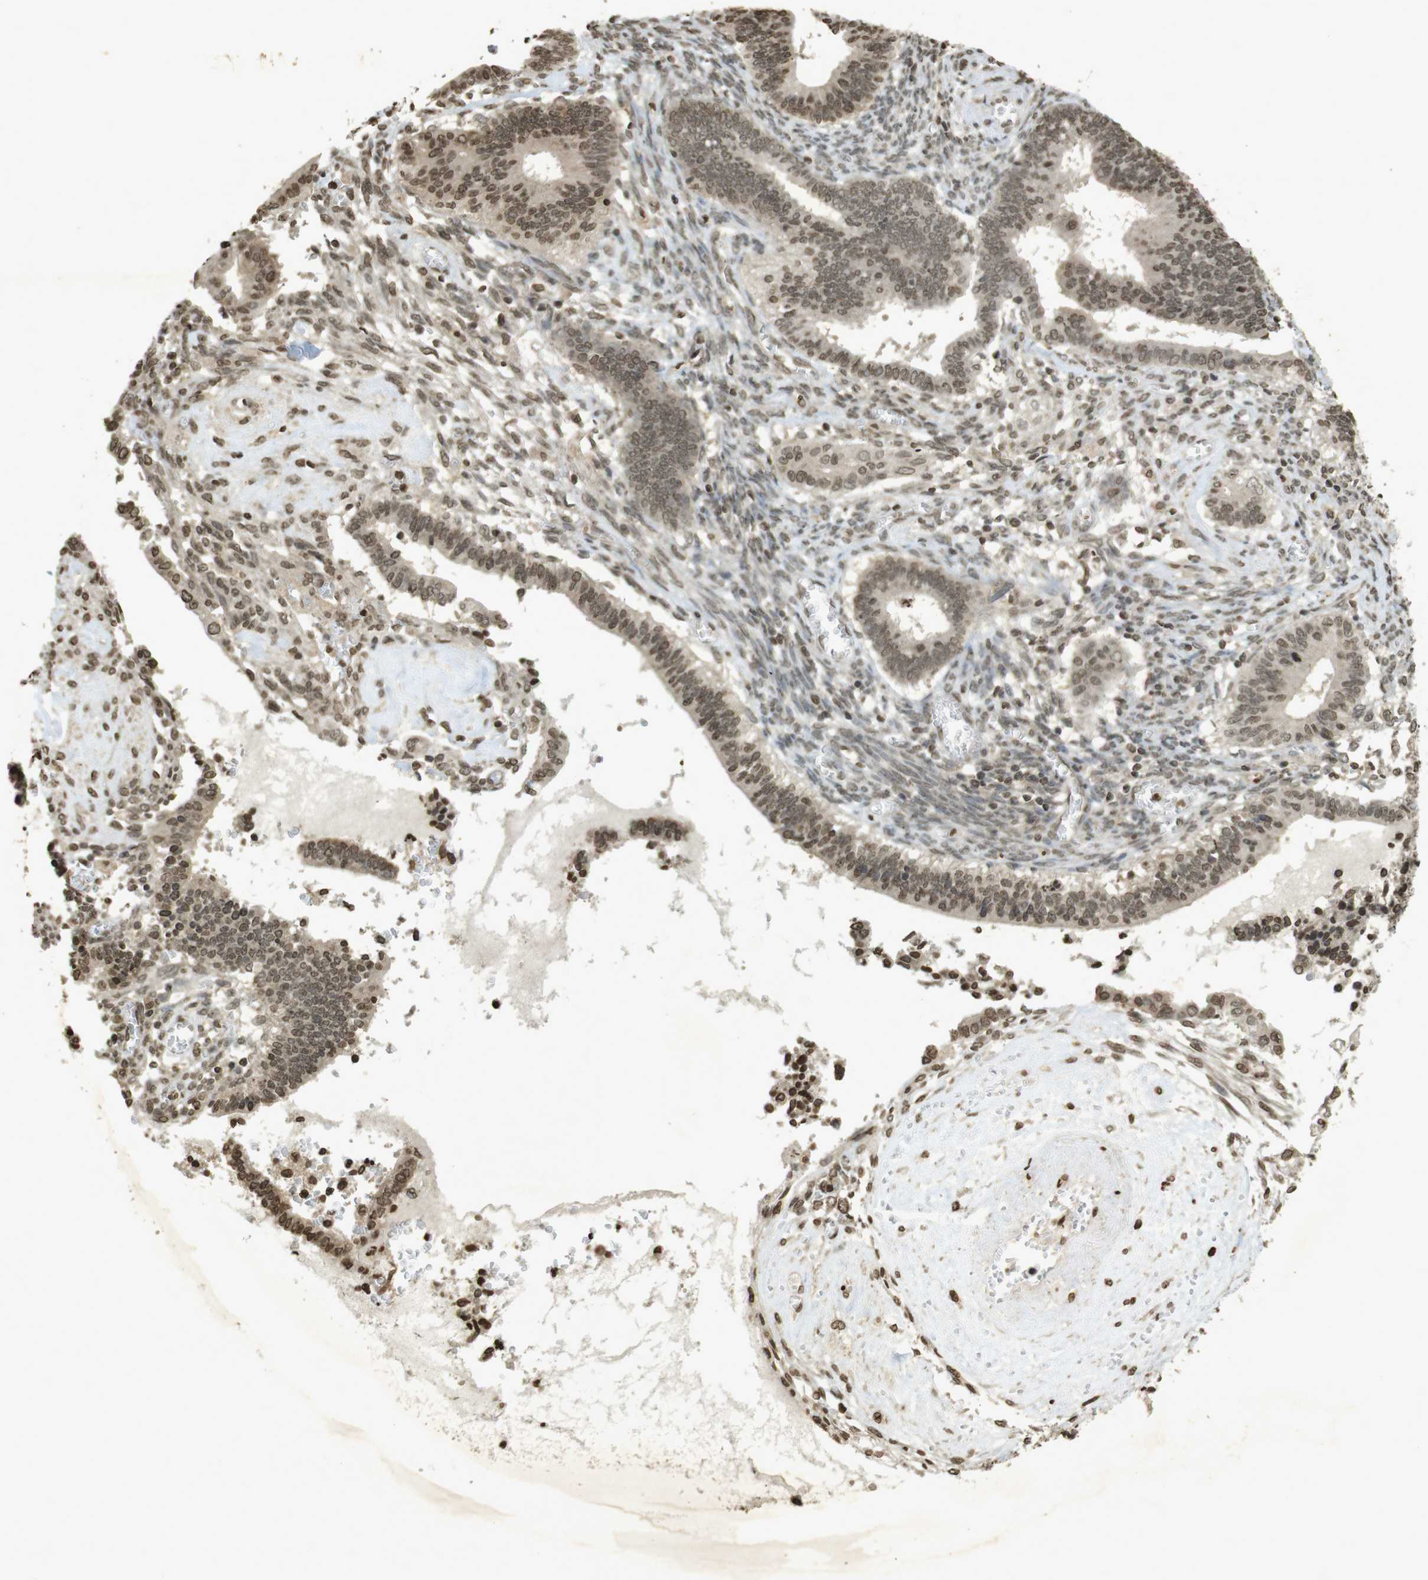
{"staining": {"intensity": "moderate", "quantity": ">75%", "location": "cytoplasmic/membranous,nuclear"}, "tissue": "cervical cancer", "cell_type": "Tumor cells", "image_type": "cancer", "snomed": [{"axis": "morphology", "description": "Adenocarcinoma, NOS"}, {"axis": "topography", "description": "Cervix"}], "caption": "High-magnification brightfield microscopy of cervical adenocarcinoma stained with DAB (3,3'-diaminobenzidine) (brown) and counterstained with hematoxylin (blue). tumor cells exhibit moderate cytoplasmic/membranous and nuclear positivity is present in about>75% of cells. (brown staining indicates protein expression, while blue staining denotes nuclei).", "gene": "ORC4", "patient": {"sex": "female", "age": 44}}